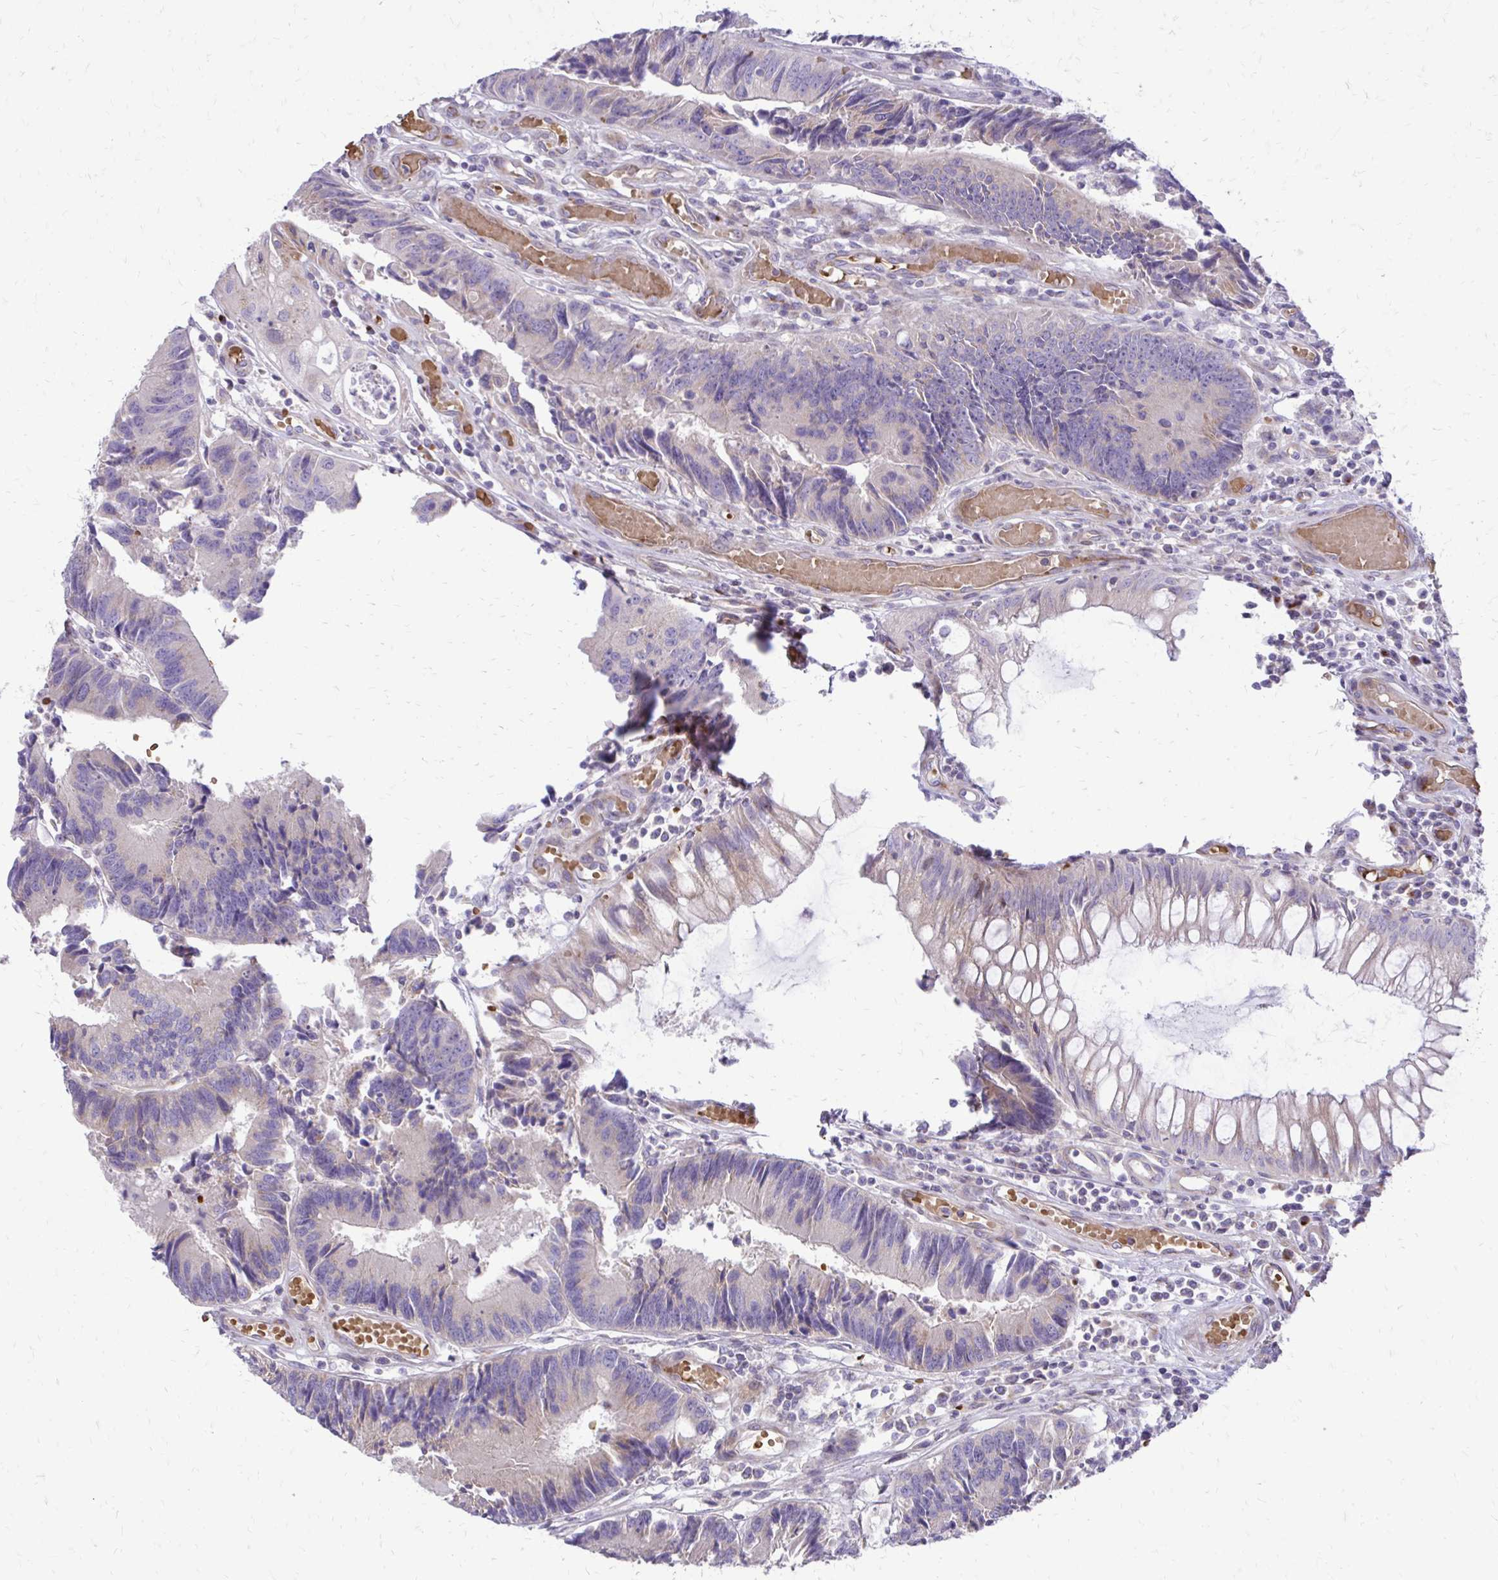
{"staining": {"intensity": "negative", "quantity": "none", "location": "none"}, "tissue": "colorectal cancer", "cell_type": "Tumor cells", "image_type": "cancer", "snomed": [{"axis": "morphology", "description": "Adenocarcinoma, NOS"}, {"axis": "topography", "description": "Colon"}], "caption": "DAB (3,3'-diaminobenzidine) immunohistochemical staining of colorectal adenocarcinoma shows no significant positivity in tumor cells.", "gene": "FUNDC2", "patient": {"sex": "female", "age": 67}}